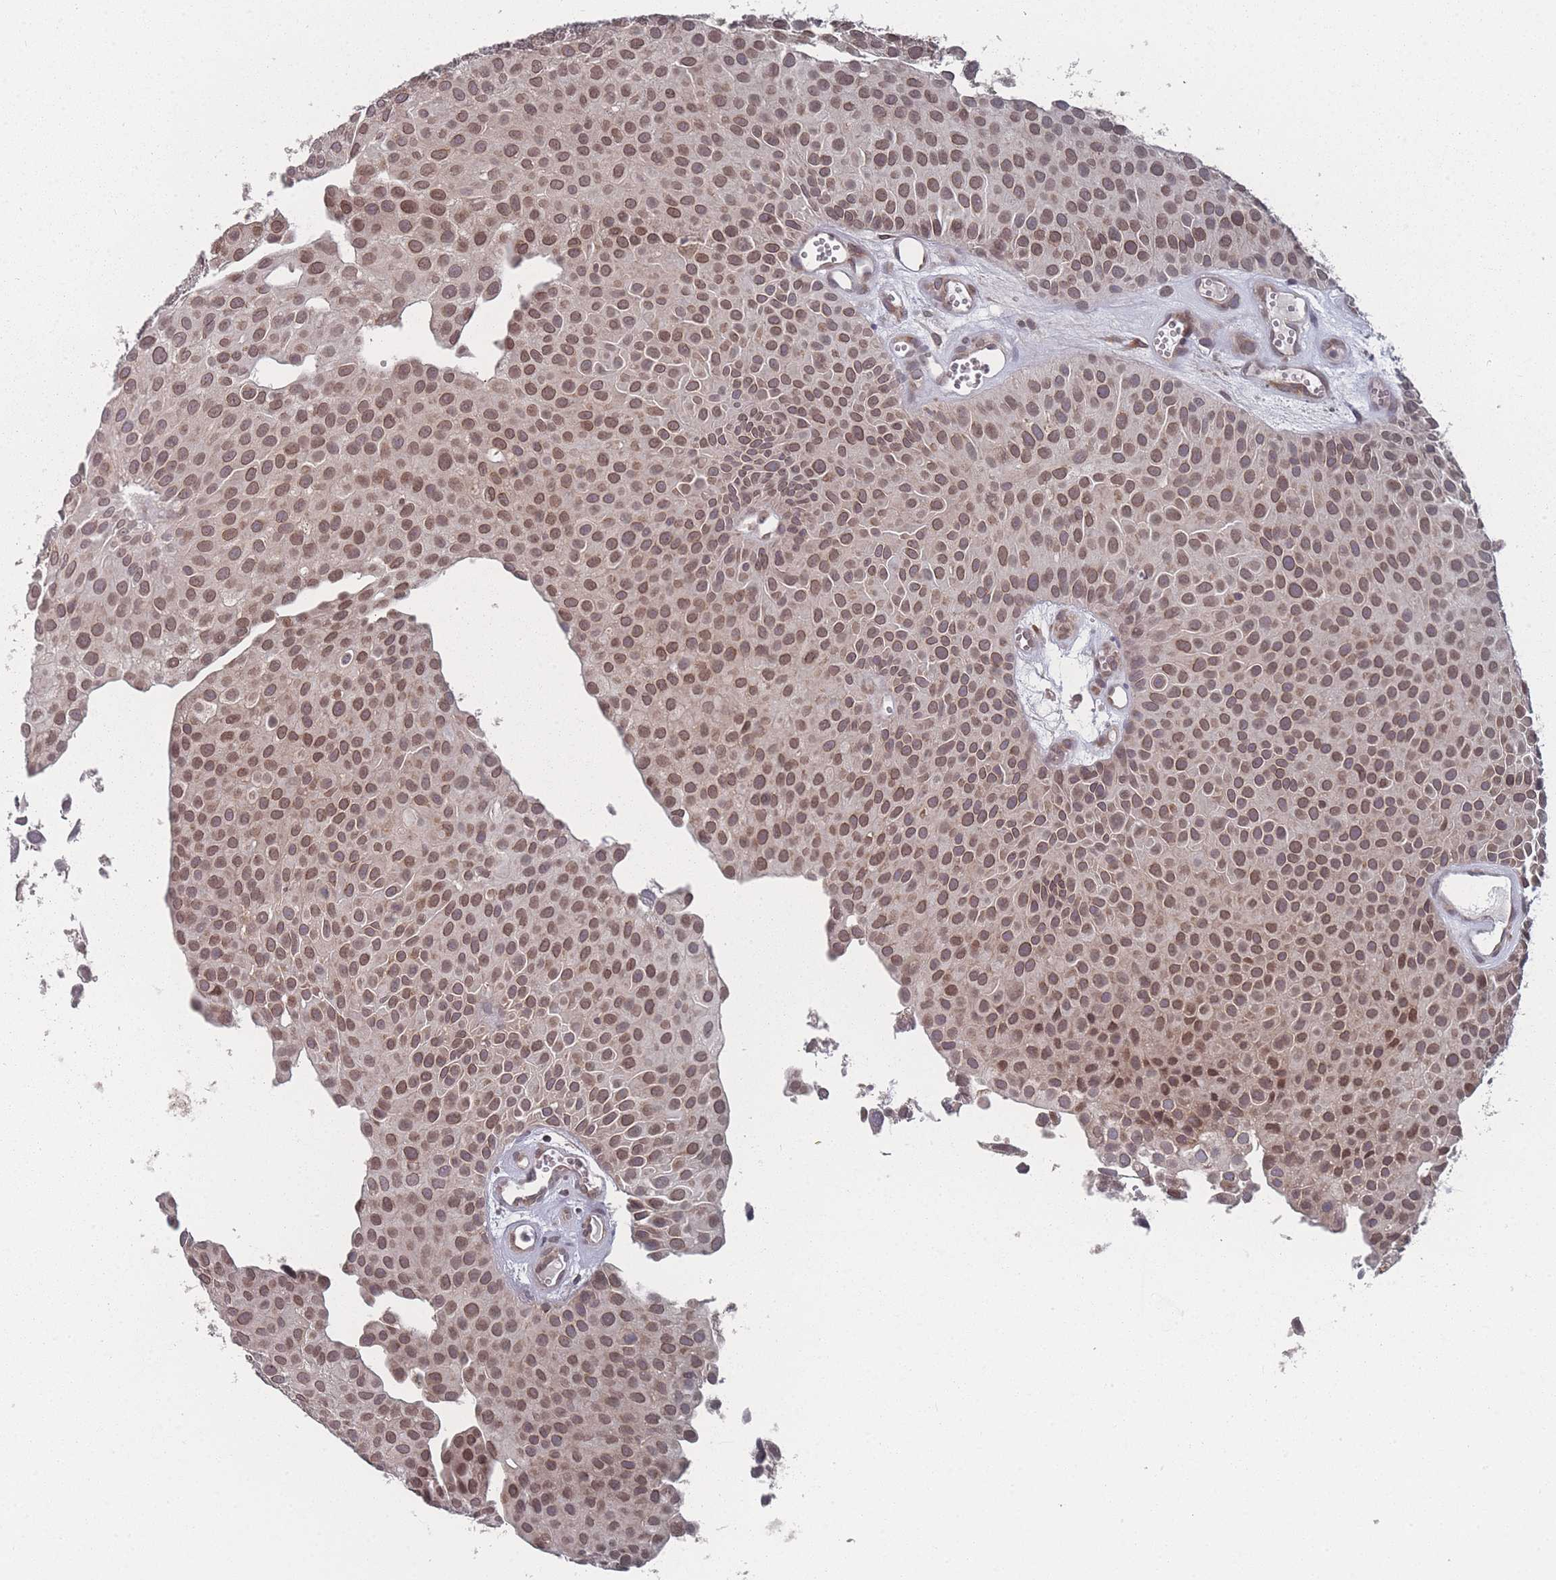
{"staining": {"intensity": "moderate", "quantity": ">75%", "location": "cytoplasmic/membranous,nuclear"}, "tissue": "urothelial cancer", "cell_type": "Tumor cells", "image_type": "cancer", "snomed": [{"axis": "morphology", "description": "Urothelial carcinoma, Low grade"}, {"axis": "topography", "description": "Urinary bladder"}], "caption": "Human urothelial cancer stained with a protein marker shows moderate staining in tumor cells.", "gene": "TBC1D25", "patient": {"sex": "male", "age": 88}}